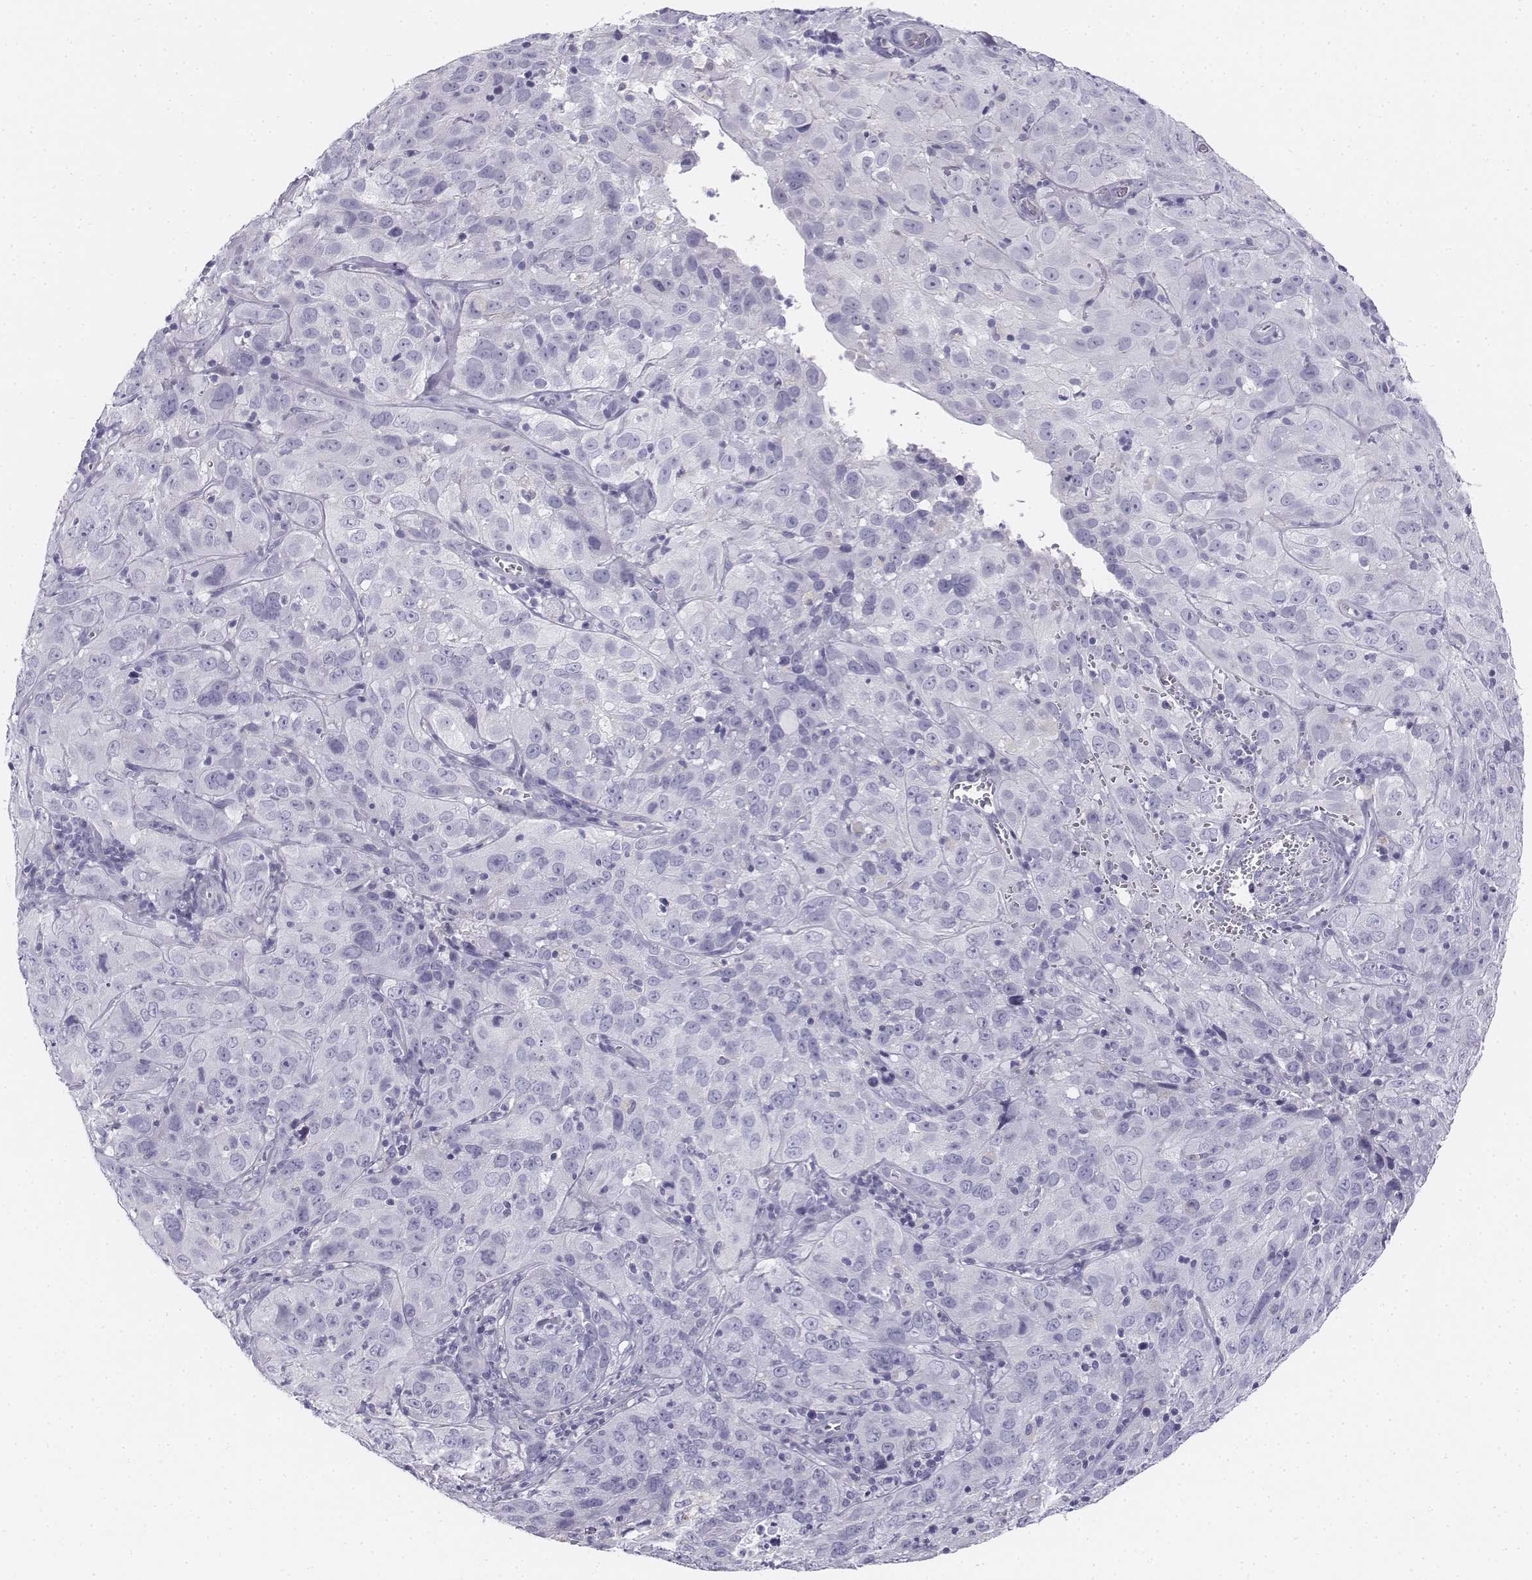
{"staining": {"intensity": "negative", "quantity": "none", "location": "none"}, "tissue": "cervical cancer", "cell_type": "Tumor cells", "image_type": "cancer", "snomed": [{"axis": "morphology", "description": "Squamous cell carcinoma, NOS"}, {"axis": "topography", "description": "Cervix"}], "caption": "Protein analysis of cervical squamous cell carcinoma exhibits no significant staining in tumor cells.", "gene": "TH", "patient": {"sex": "female", "age": 32}}